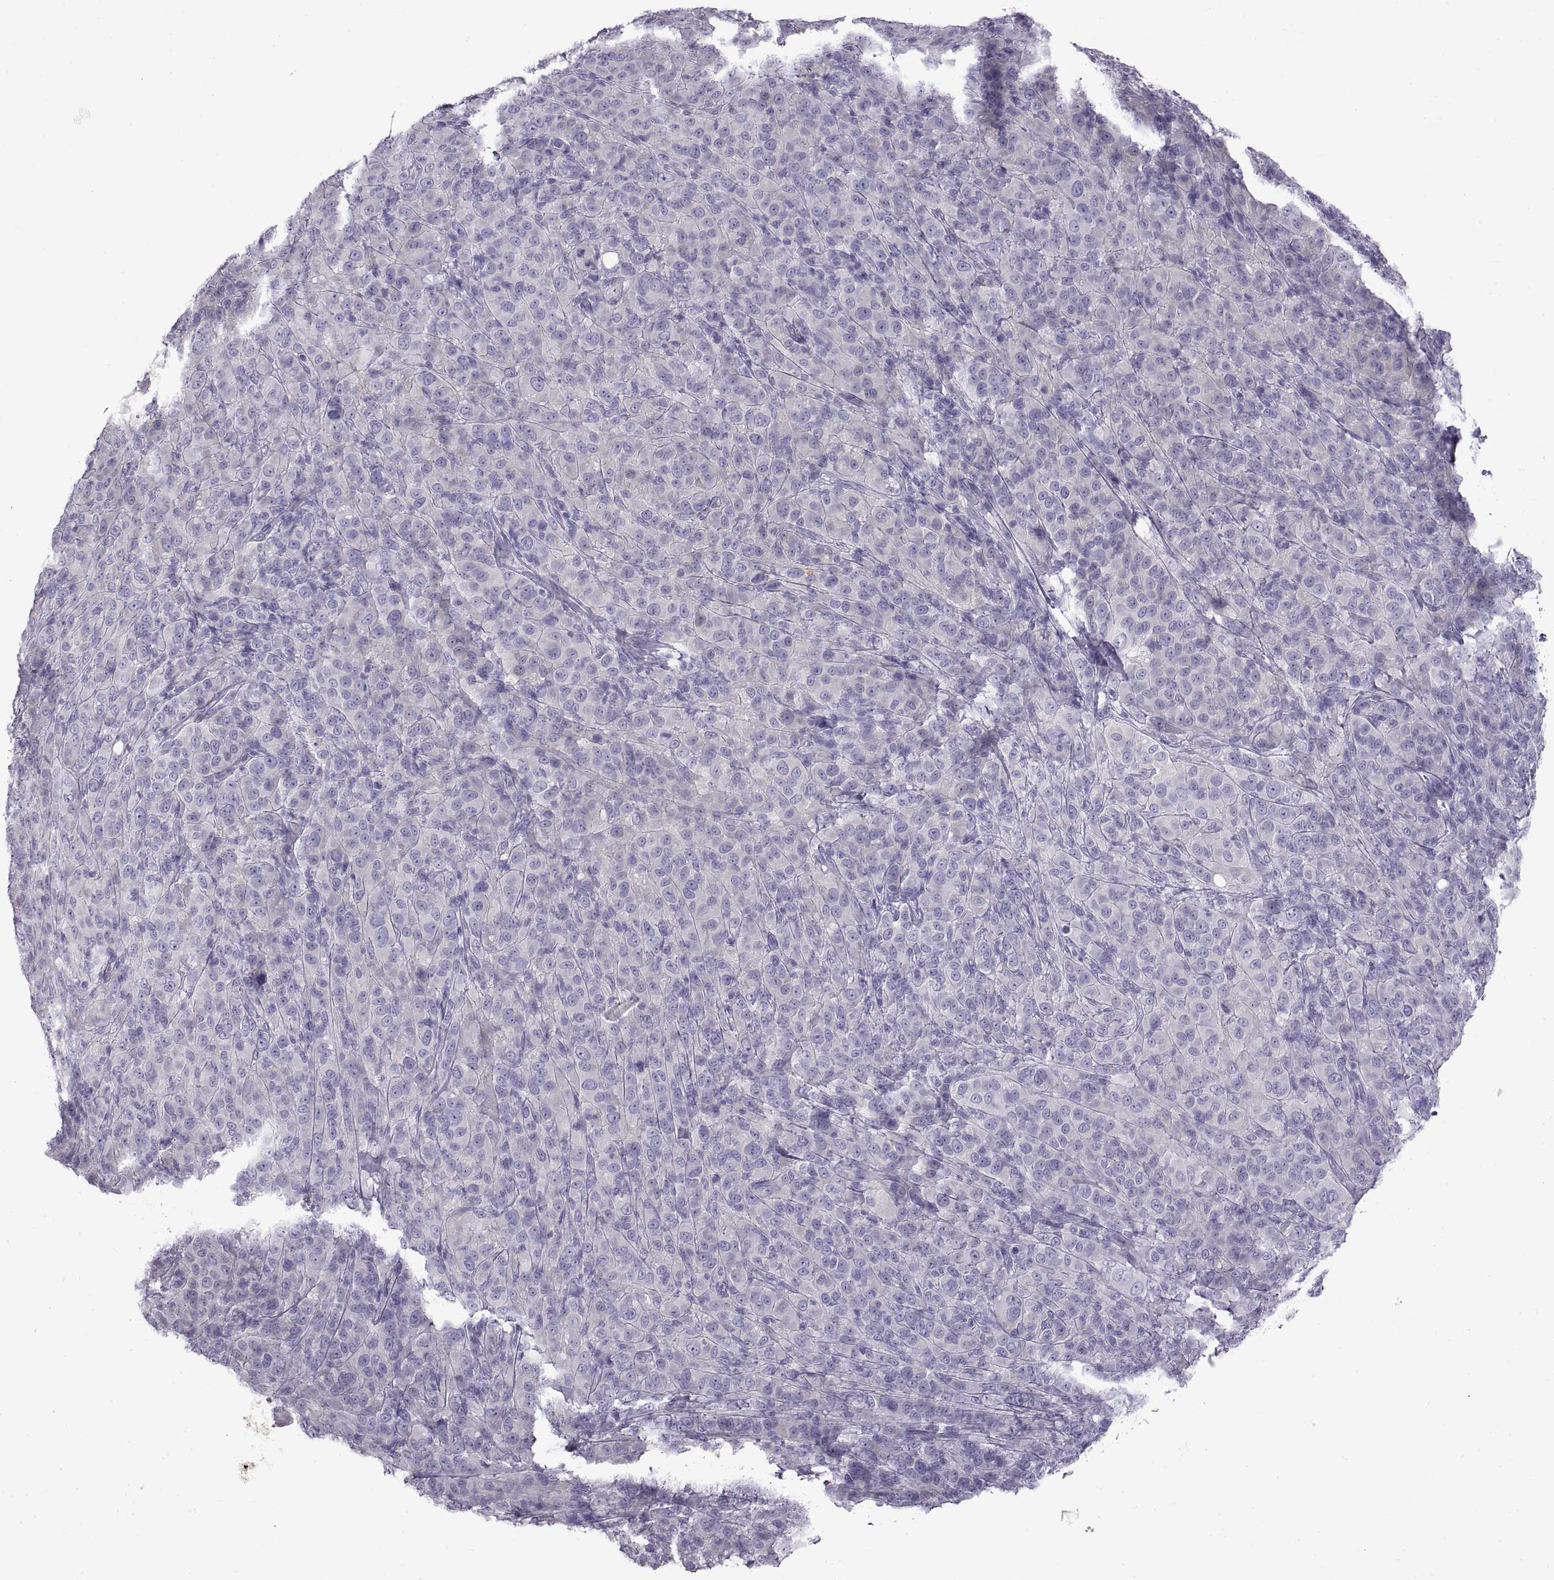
{"staining": {"intensity": "negative", "quantity": "none", "location": "none"}, "tissue": "melanoma", "cell_type": "Tumor cells", "image_type": "cancer", "snomed": [{"axis": "morphology", "description": "Malignant melanoma, NOS"}, {"axis": "topography", "description": "Skin"}], "caption": "Tumor cells are negative for protein expression in human malignant melanoma.", "gene": "CRYBB3", "patient": {"sex": "female", "age": 87}}